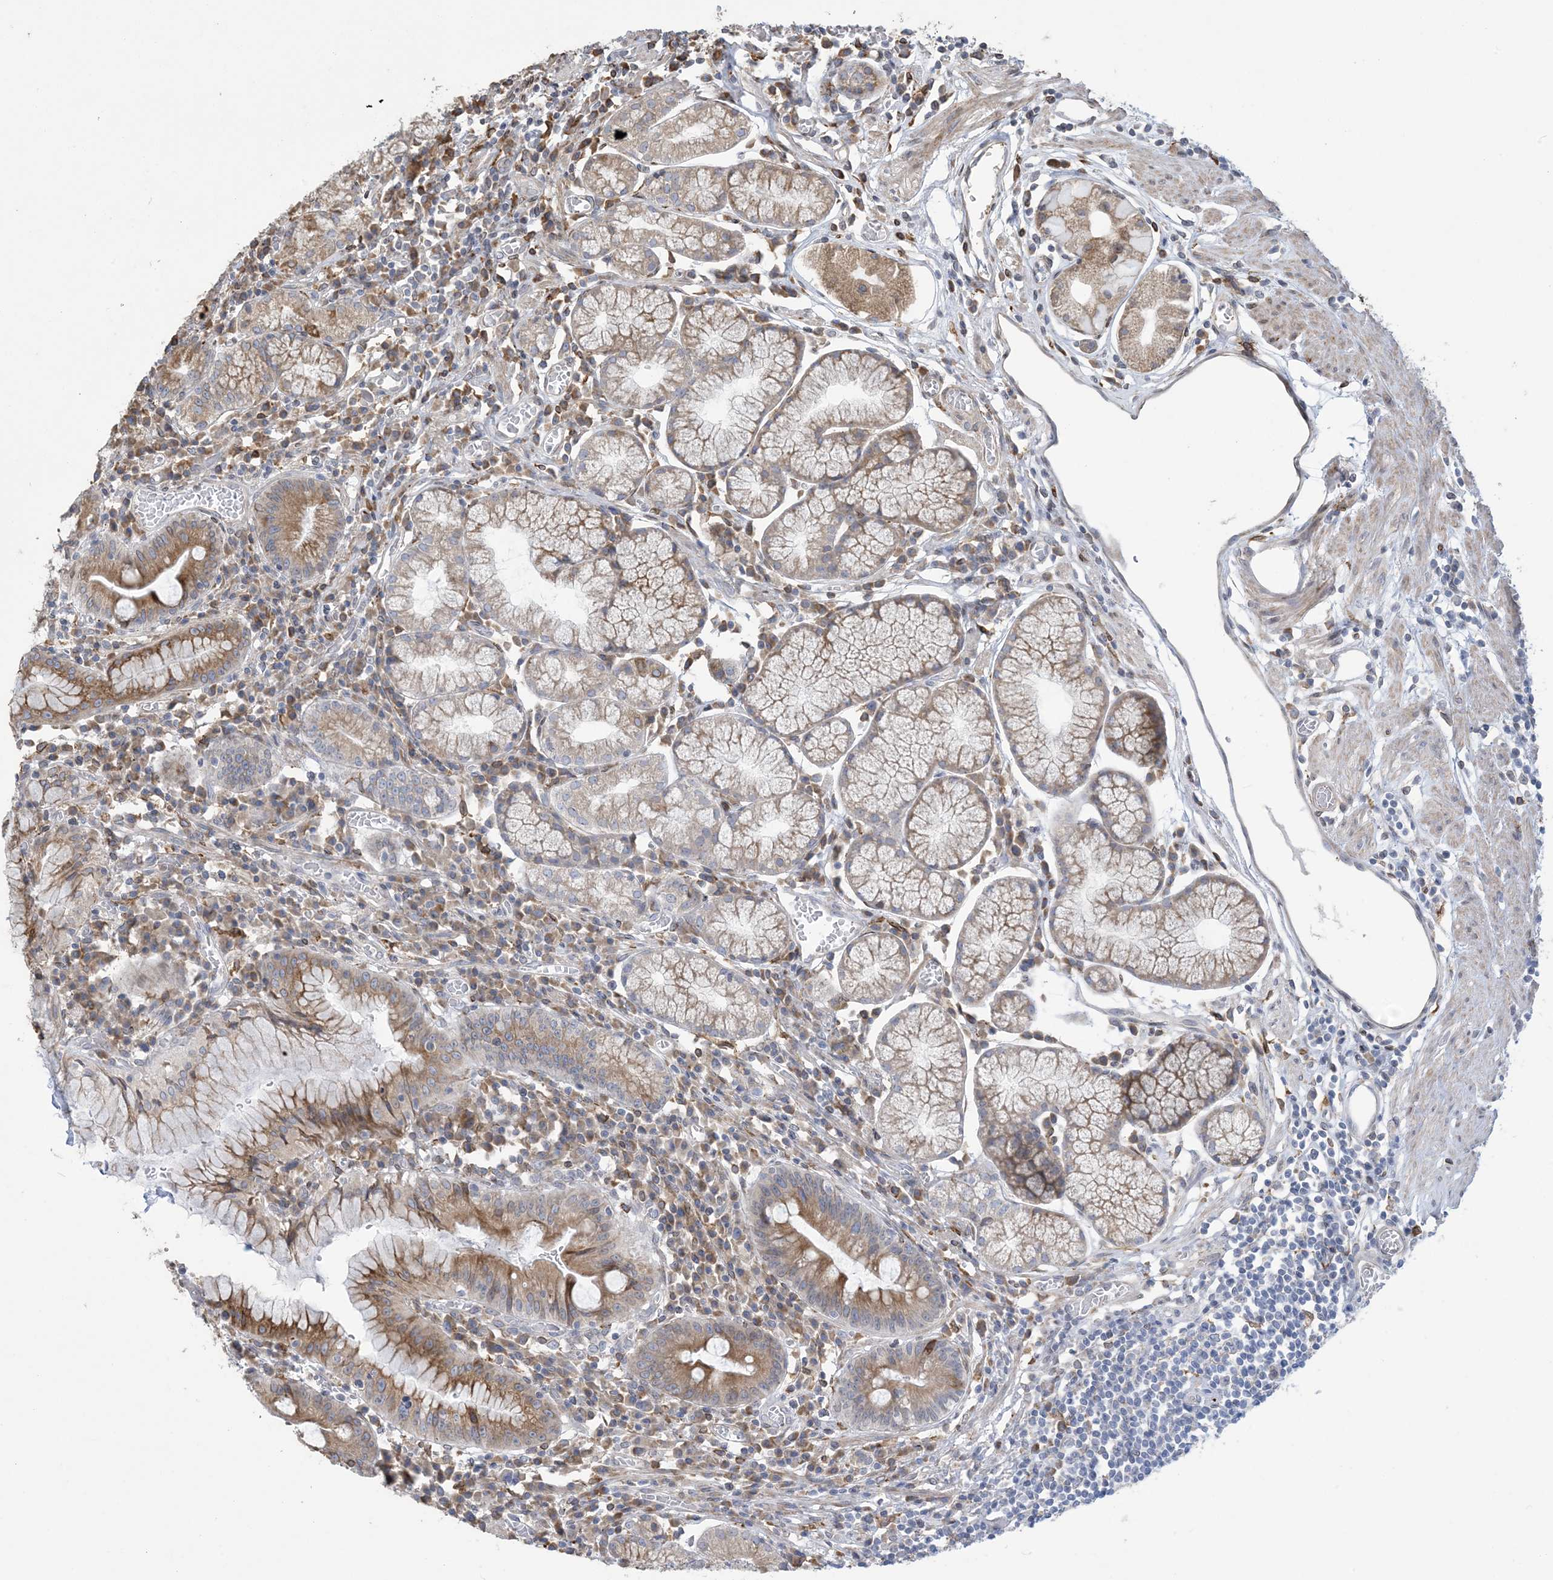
{"staining": {"intensity": "moderate", "quantity": "25%-75%", "location": "cytoplasmic/membranous"}, "tissue": "stomach", "cell_type": "Glandular cells", "image_type": "normal", "snomed": [{"axis": "morphology", "description": "Normal tissue, NOS"}, {"axis": "topography", "description": "Stomach"}], "caption": "This micrograph displays benign stomach stained with immunohistochemistry (IHC) to label a protein in brown. The cytoplasmic/membranous of glandular cells show moderate positivity for the protein. Nuclei are counter-stained blue.", "gene": "SHANK1", "patient": {"sex": "male", "age": 55}}